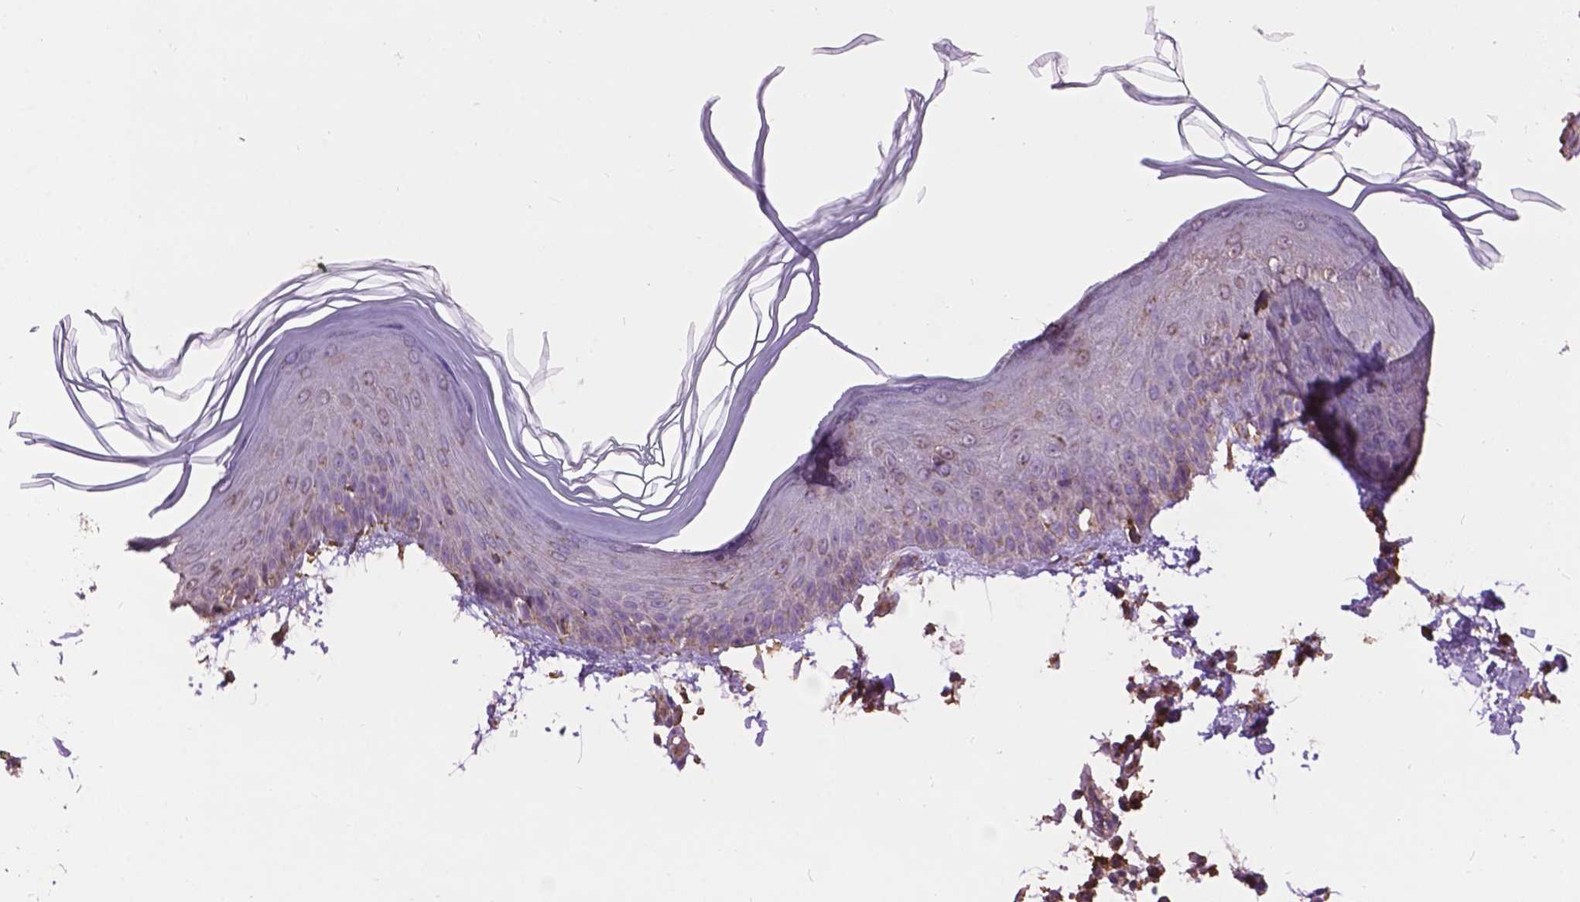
{"staining": {"intensity": "moderate", "quantity": ">75%", "location": "cytoplasmic/membranous"}, "tissue": "skin", "cell_type": "Fibroblasts", "image_type": "normal", "snomed": [{"axis": "morphology", "description": "Normal tissue, NOS"}, {"axis": "topography", "description": "Skin"}], "caption": "IHC histopathology image of unremarkable human skin stained for a protein (brown), which reveals medium levels of moderate cytoplasmic/membranous positivity in about >75% of fibroblasts.", "gene": "PPP2R5E", "patient": {"sex": "female", "age": 62}}